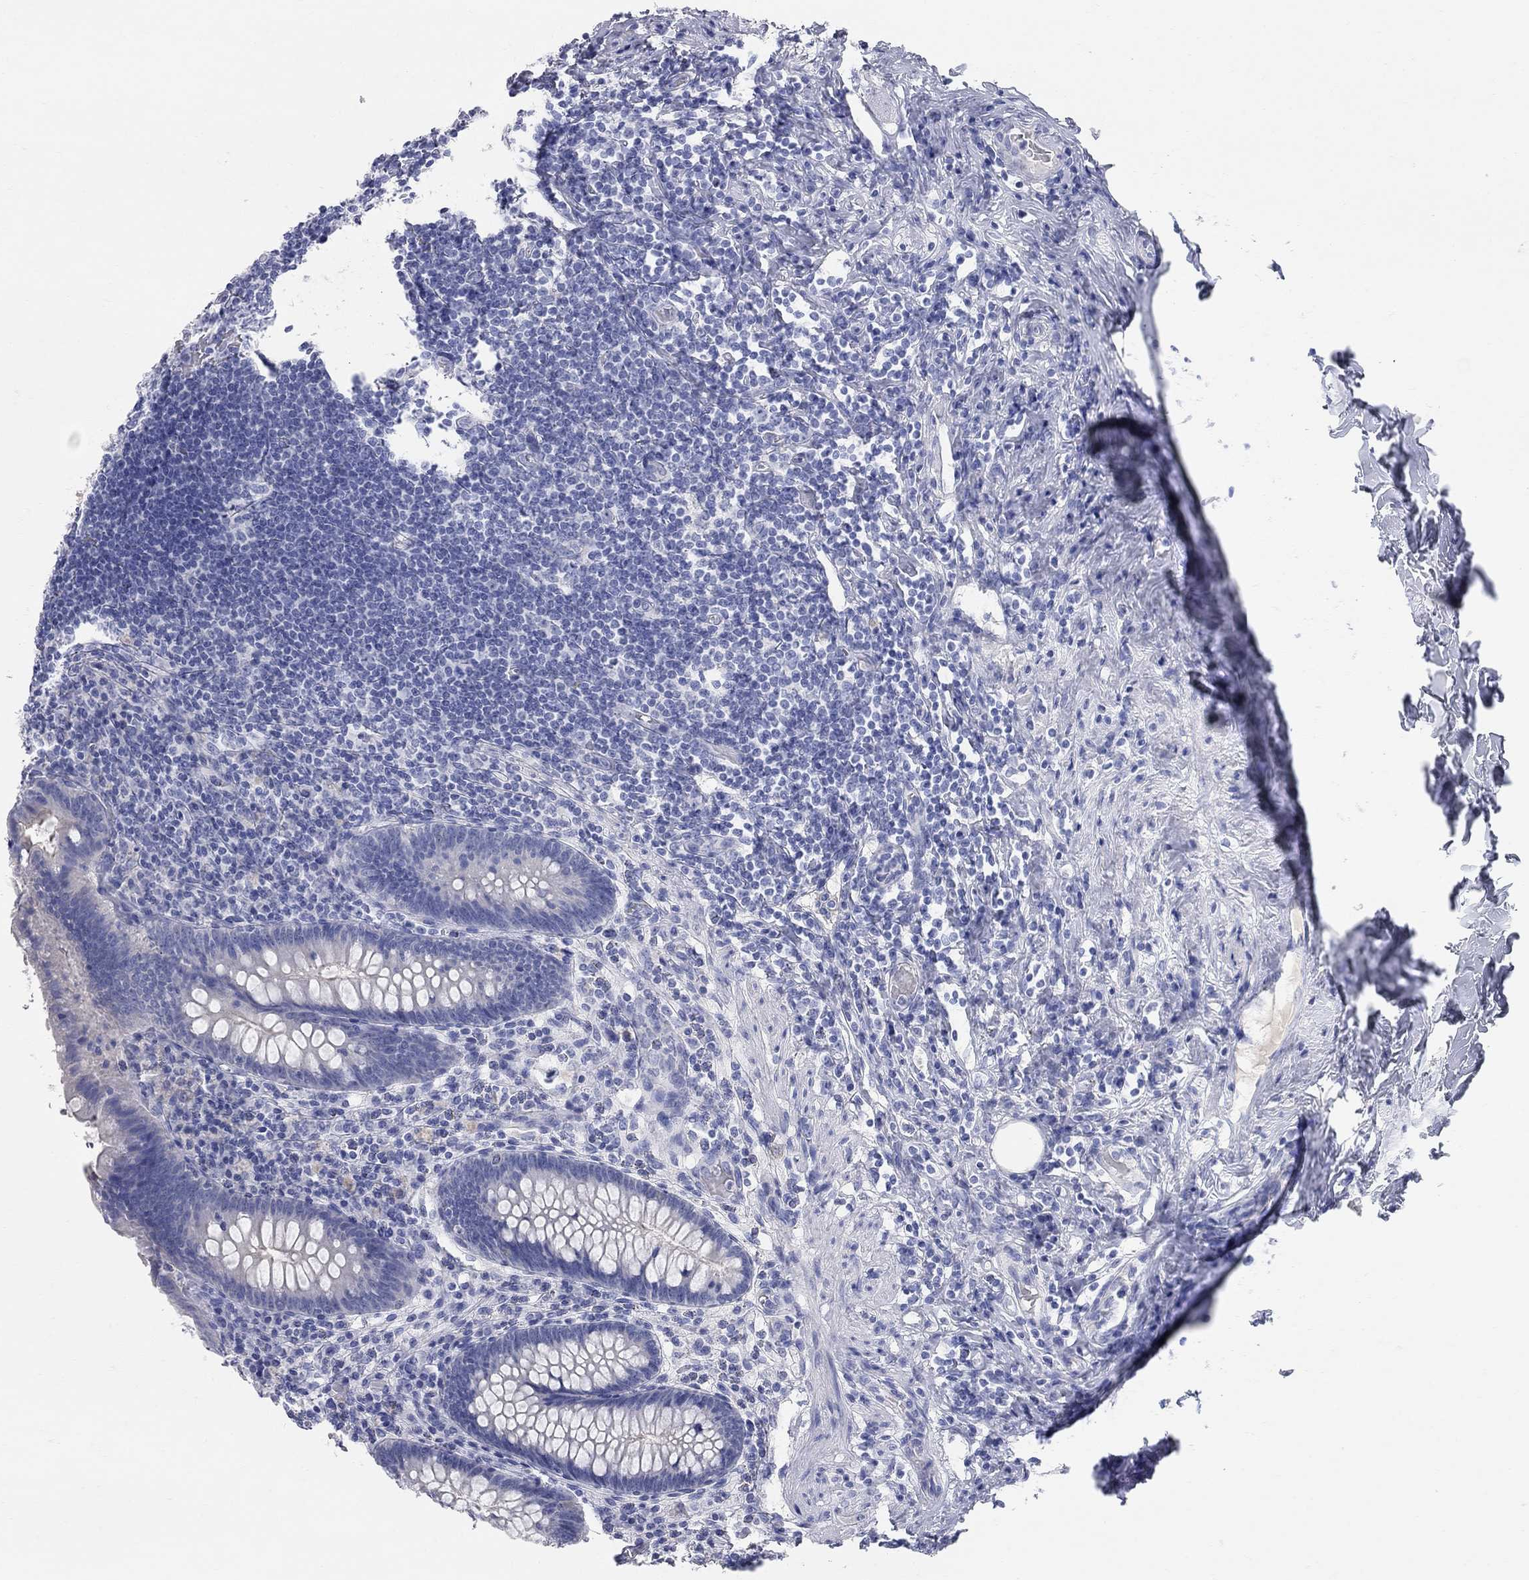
{"staining": {"intensity": "negative", "quantity": "none", "location": "none"}, "tissue": "appendix", "cell_type": "Glandular cells", "image_type": "normal", "snomed": [{"axis": "morphology", "description": "Normal tissue, NOS"}, {"axis": "topography", "description": "Appendix"}], "caption": "DAB immunohistochemical staining of benign appendix displays no significant staining in glandular cells. (DAB immunohistochemistry, high magnification).", "gene": "AOX1", "patient": {"sex": "male", "age": 47}}